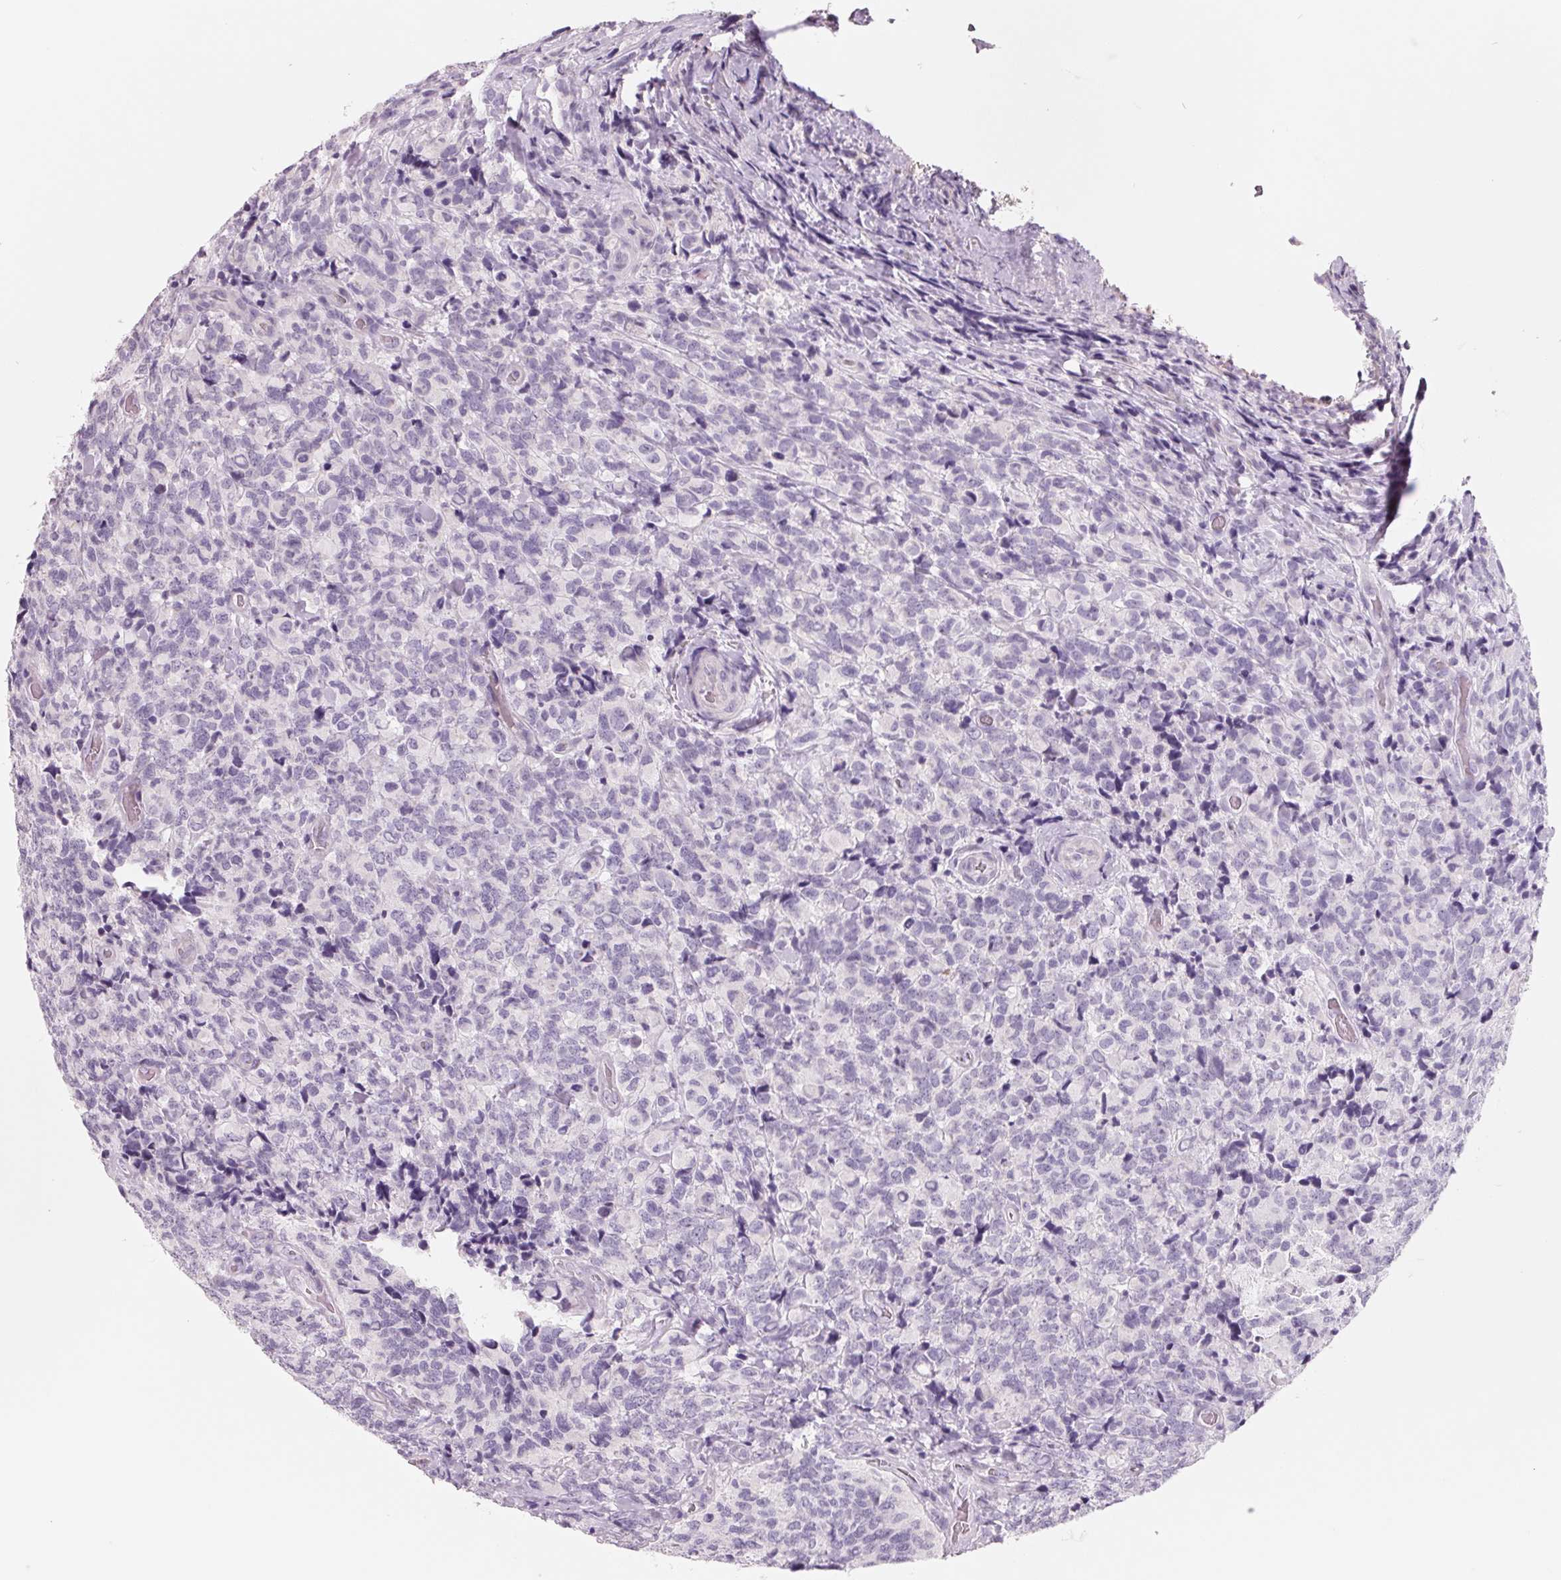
{"staining": {"intensity": "negative", "quantity": "none", "location": "none"}, "tissue": "glioma", "cell_type": "Tumor cells", "image_type": "cancer", "snomed": [{"axis": "morphology", "description": "Glioma, malignant, High grade"}, {"axis": "topography", "description": "Brain"}], "caption": "Immunohistochemistry (IHC) of human glioma shows no expression in tumor cells. (Stains: DAB (3,3'-diaminobenzidine) immunohistochemistry (IHC) with hematoxylin counter stain, Microscopy: brightfield microscopy at high magnification).", "gene": "FTCD", "patient": {"sex": "male", "age": 39}}